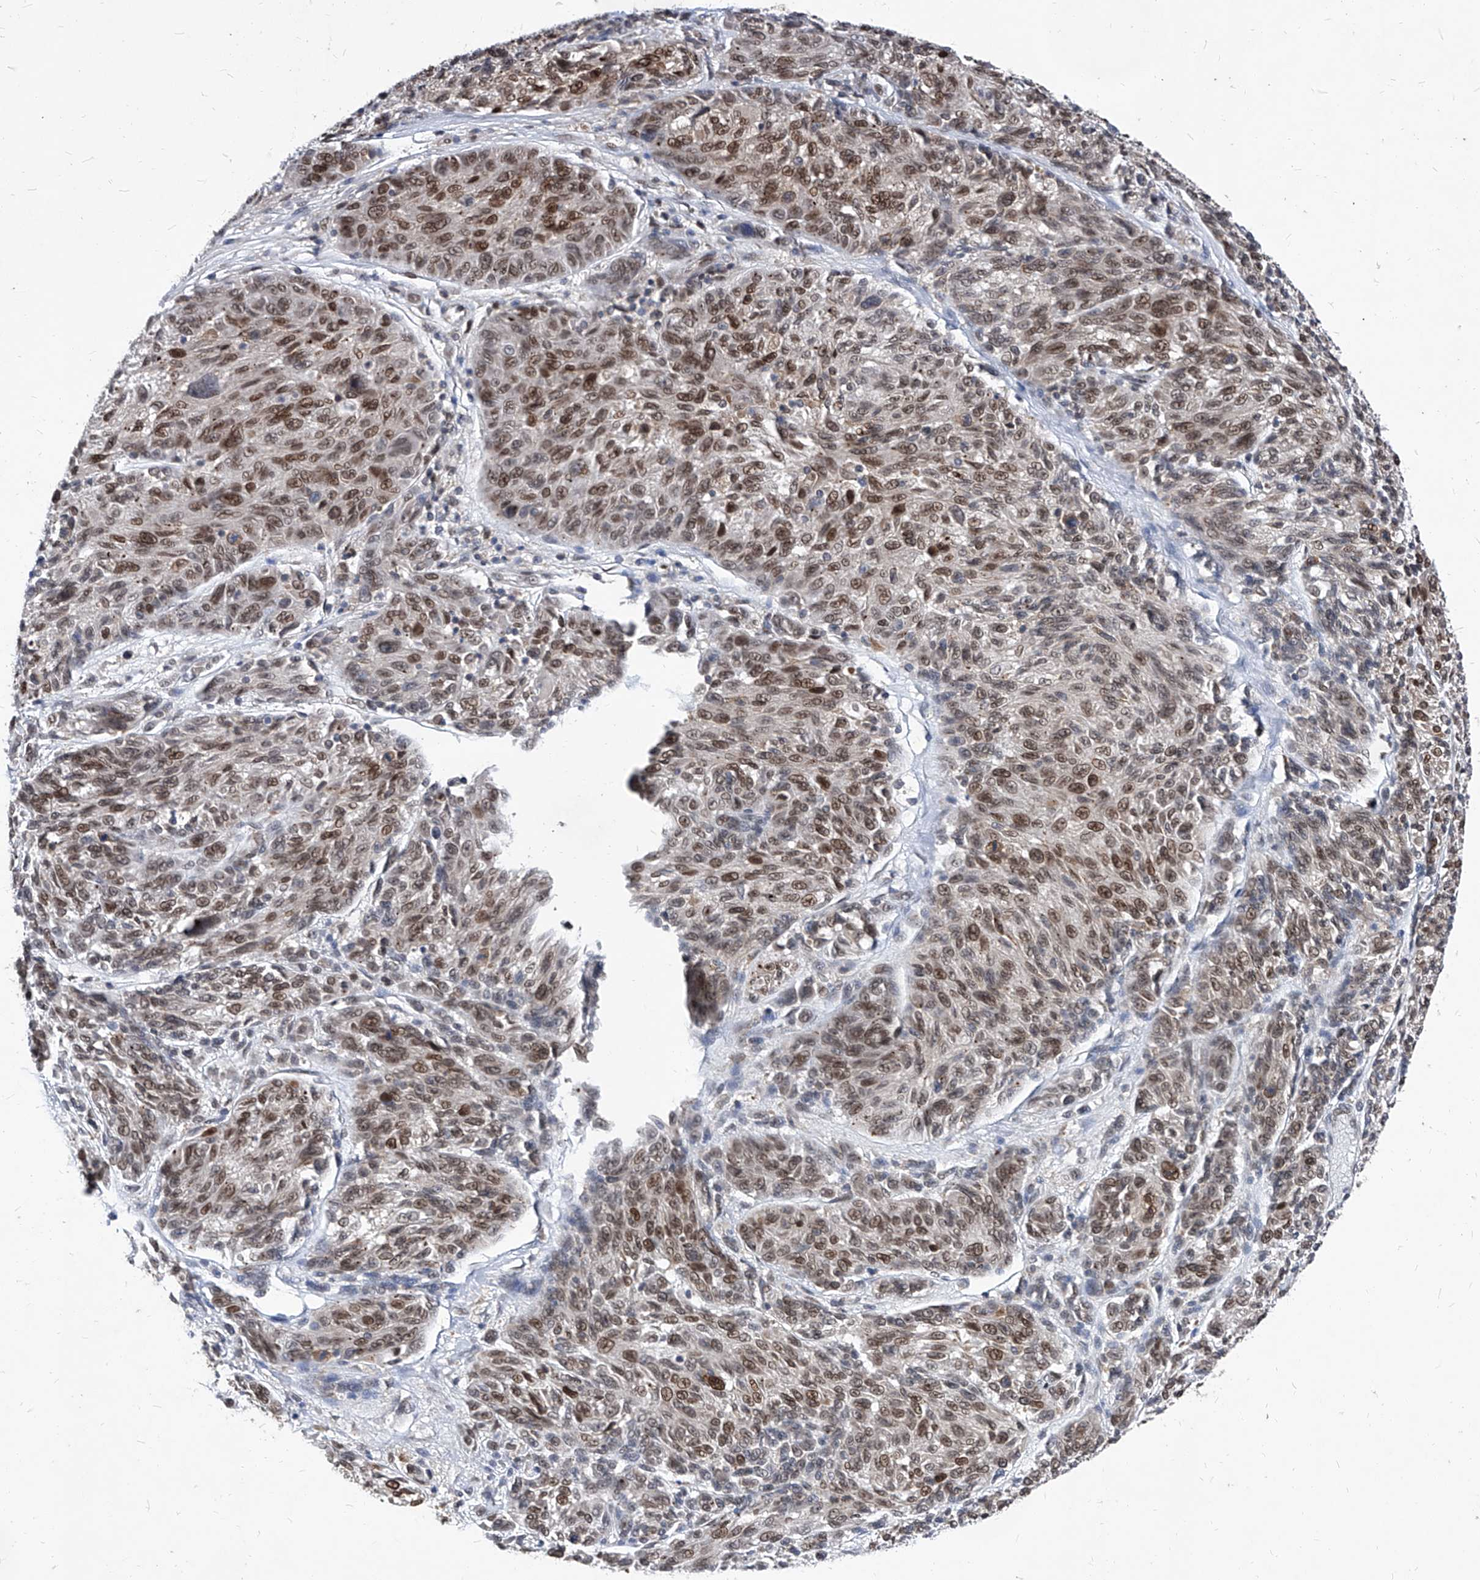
{"staining": {"intensity": "moderate", "quantity": "25%-75%", "location": "nuclear"}, "tissue": "melanoma", "cell_type": "Tumor cells", "image_type": "cancer", "snomed": [{"axis": "morphology", "description": "Malignant melanoma, NOS"}, {"axis": "topography", "description": "Skin"}], "caption": "Moderate nuclear positivity for a protein is seen in about 25%-75% of tumor cells of melanoma using IHC.", "gene": "KPNB1", "patient": {"sex": "male", "age": 53}}